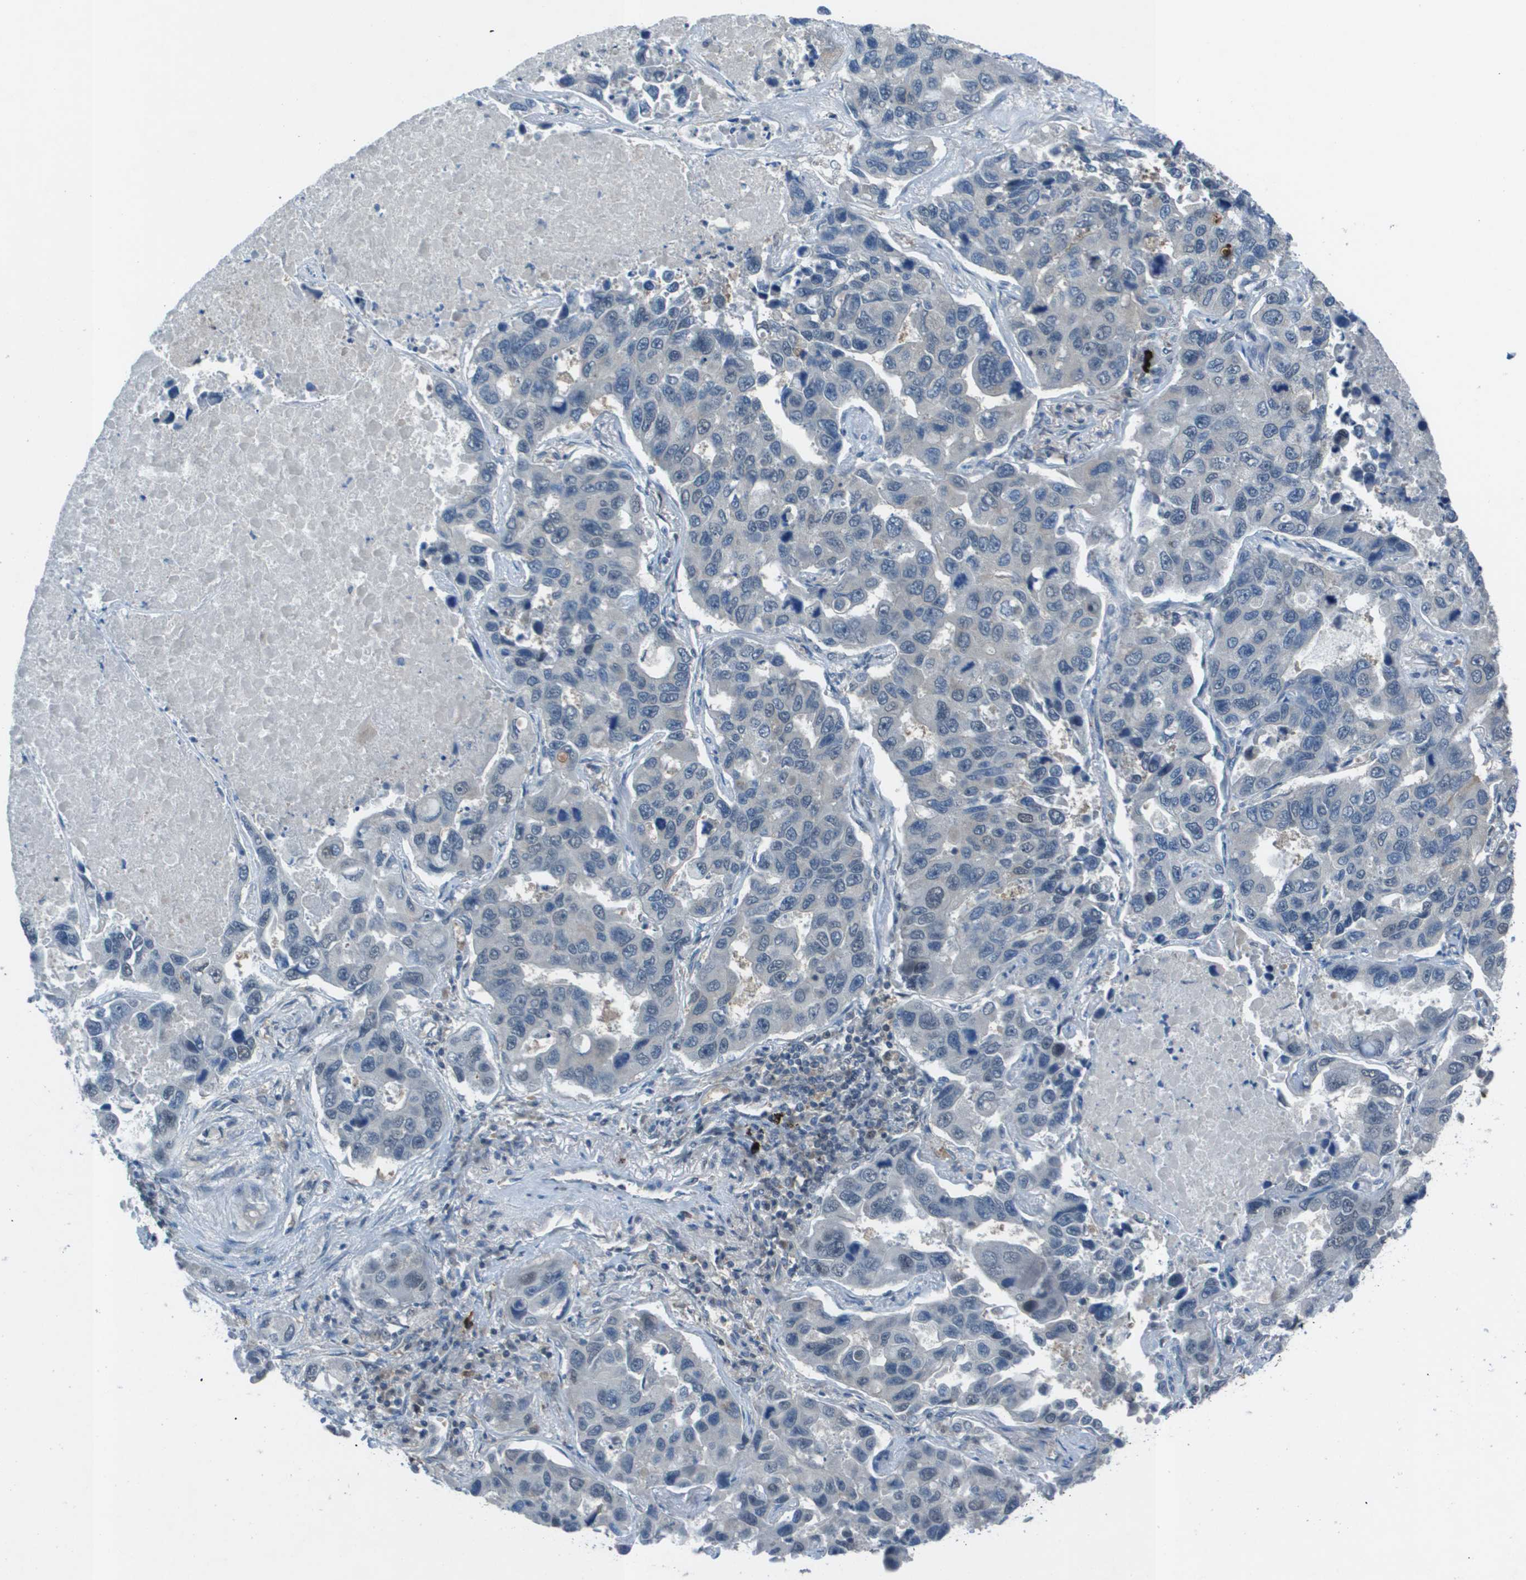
{"staining": {"intensity": "negative", "quantity": "none", "location": "none"}, "tissue": "lung cancer", "cell_type": "Tumor cells", "image_type": "cancer", "snomed": [{"axis": "morphology", "description": "Adenocarcinoma, NOS"}, {"axis": "topography", "description": "Lung"}], "caption": "Tumor cells show no significant expression in lung cancer.", "gene": "CAMK4", "patient": {"sex": "male", "age": 64}}